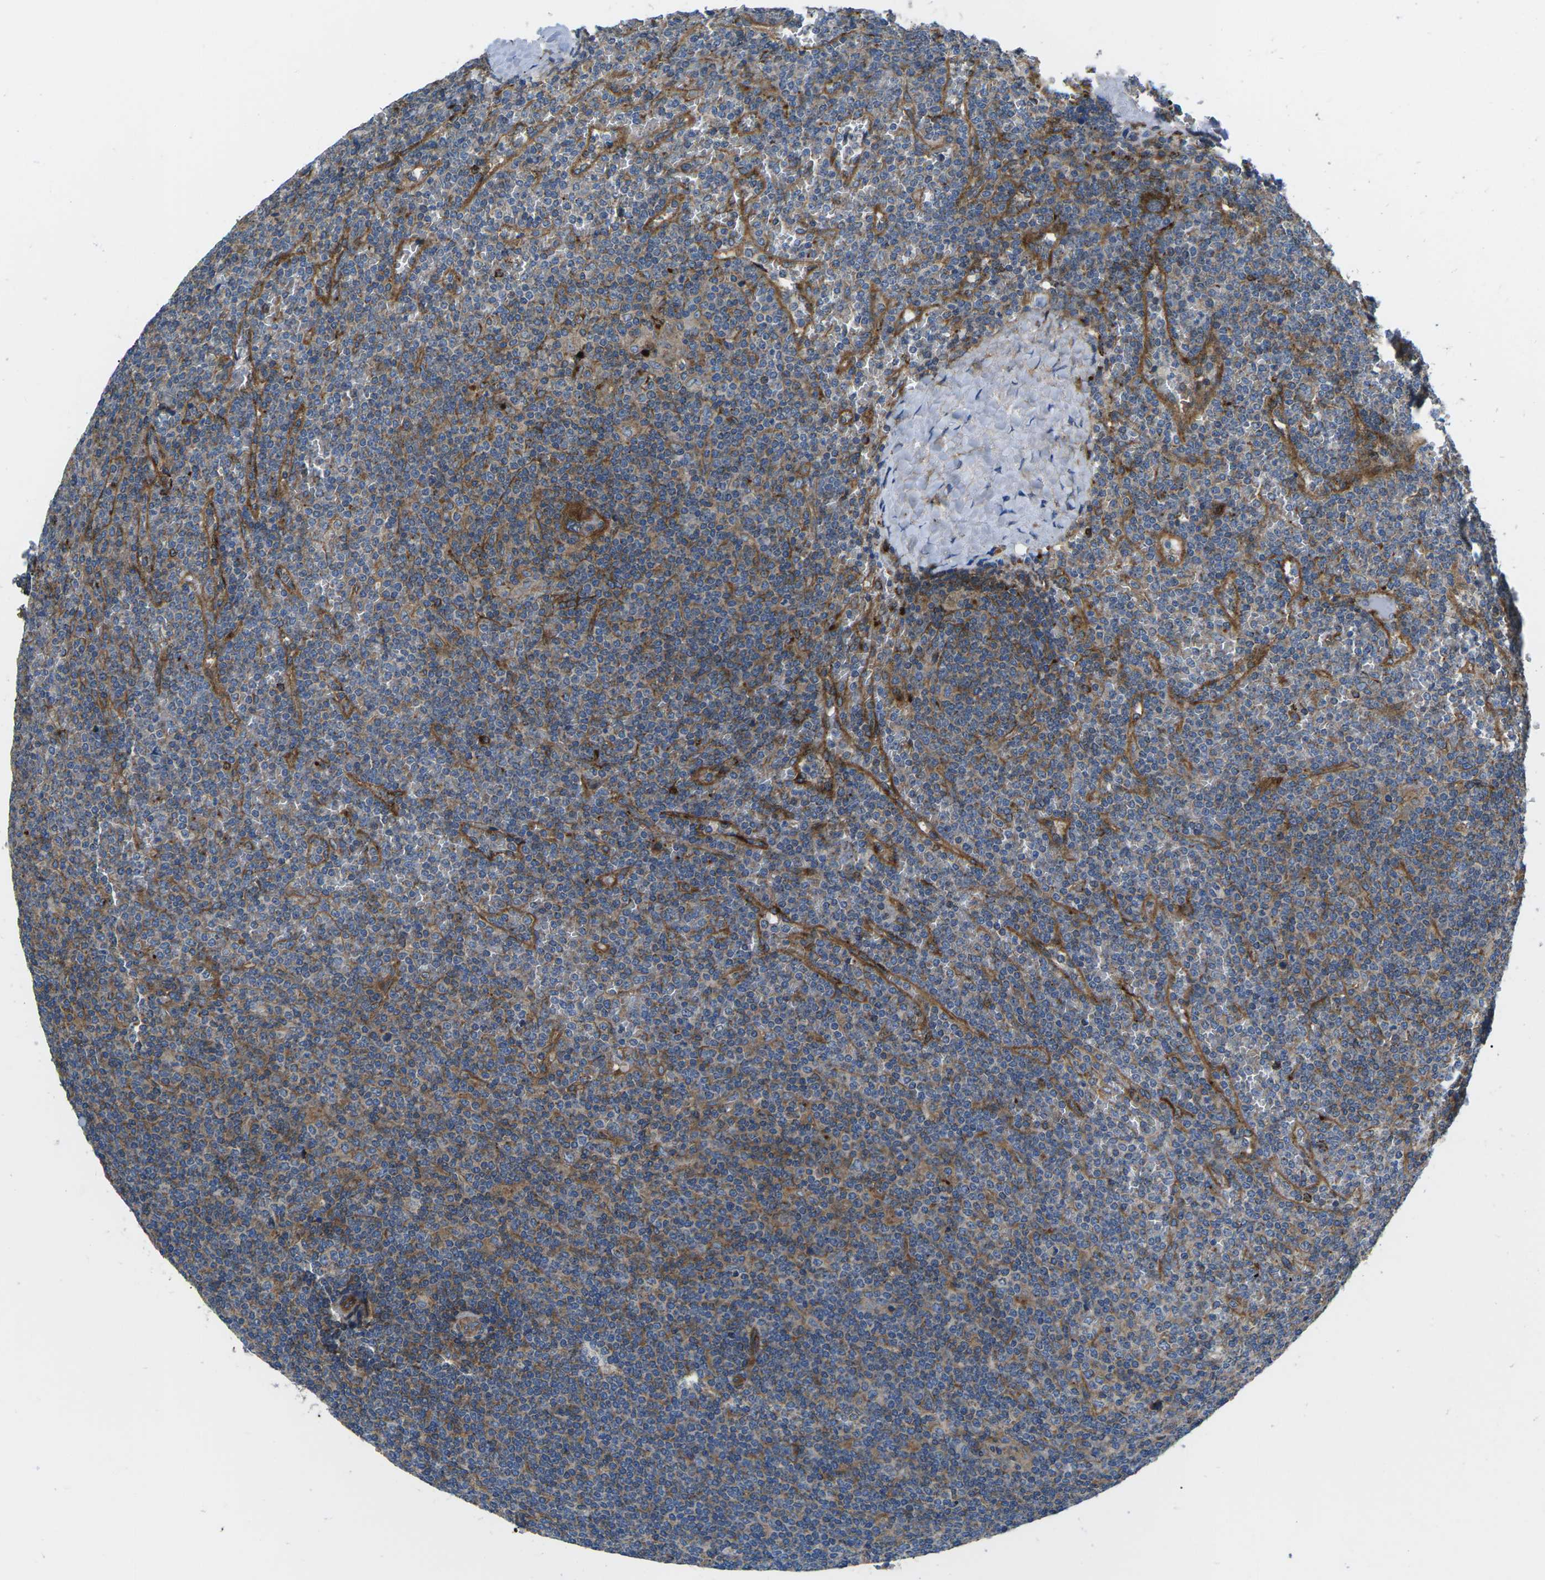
{"staining": {"intensity": "moderate", "quantity": "<25%", "location": "cytoplasmic/membranous"}, "tissue": "lymphoma", "cell_type": "Tumor cells", "image_type": "cancer", "snomed": [{"axis": "morphology", "description": "Malignant lymphoma, non-Hodgkin's type, Low grade"}, {"axis": "topography", "description": "Spleen"}], "caption": "Human malignant lymphoma, non-Hodgkin's type (low-grade) stained with a brown dye exhibits moderate cytoplasmic/membranous positive expression in approximately <25% of tumor cells.", "gene": "DLG1", "patient": {"sex": "female", "age": 19}}